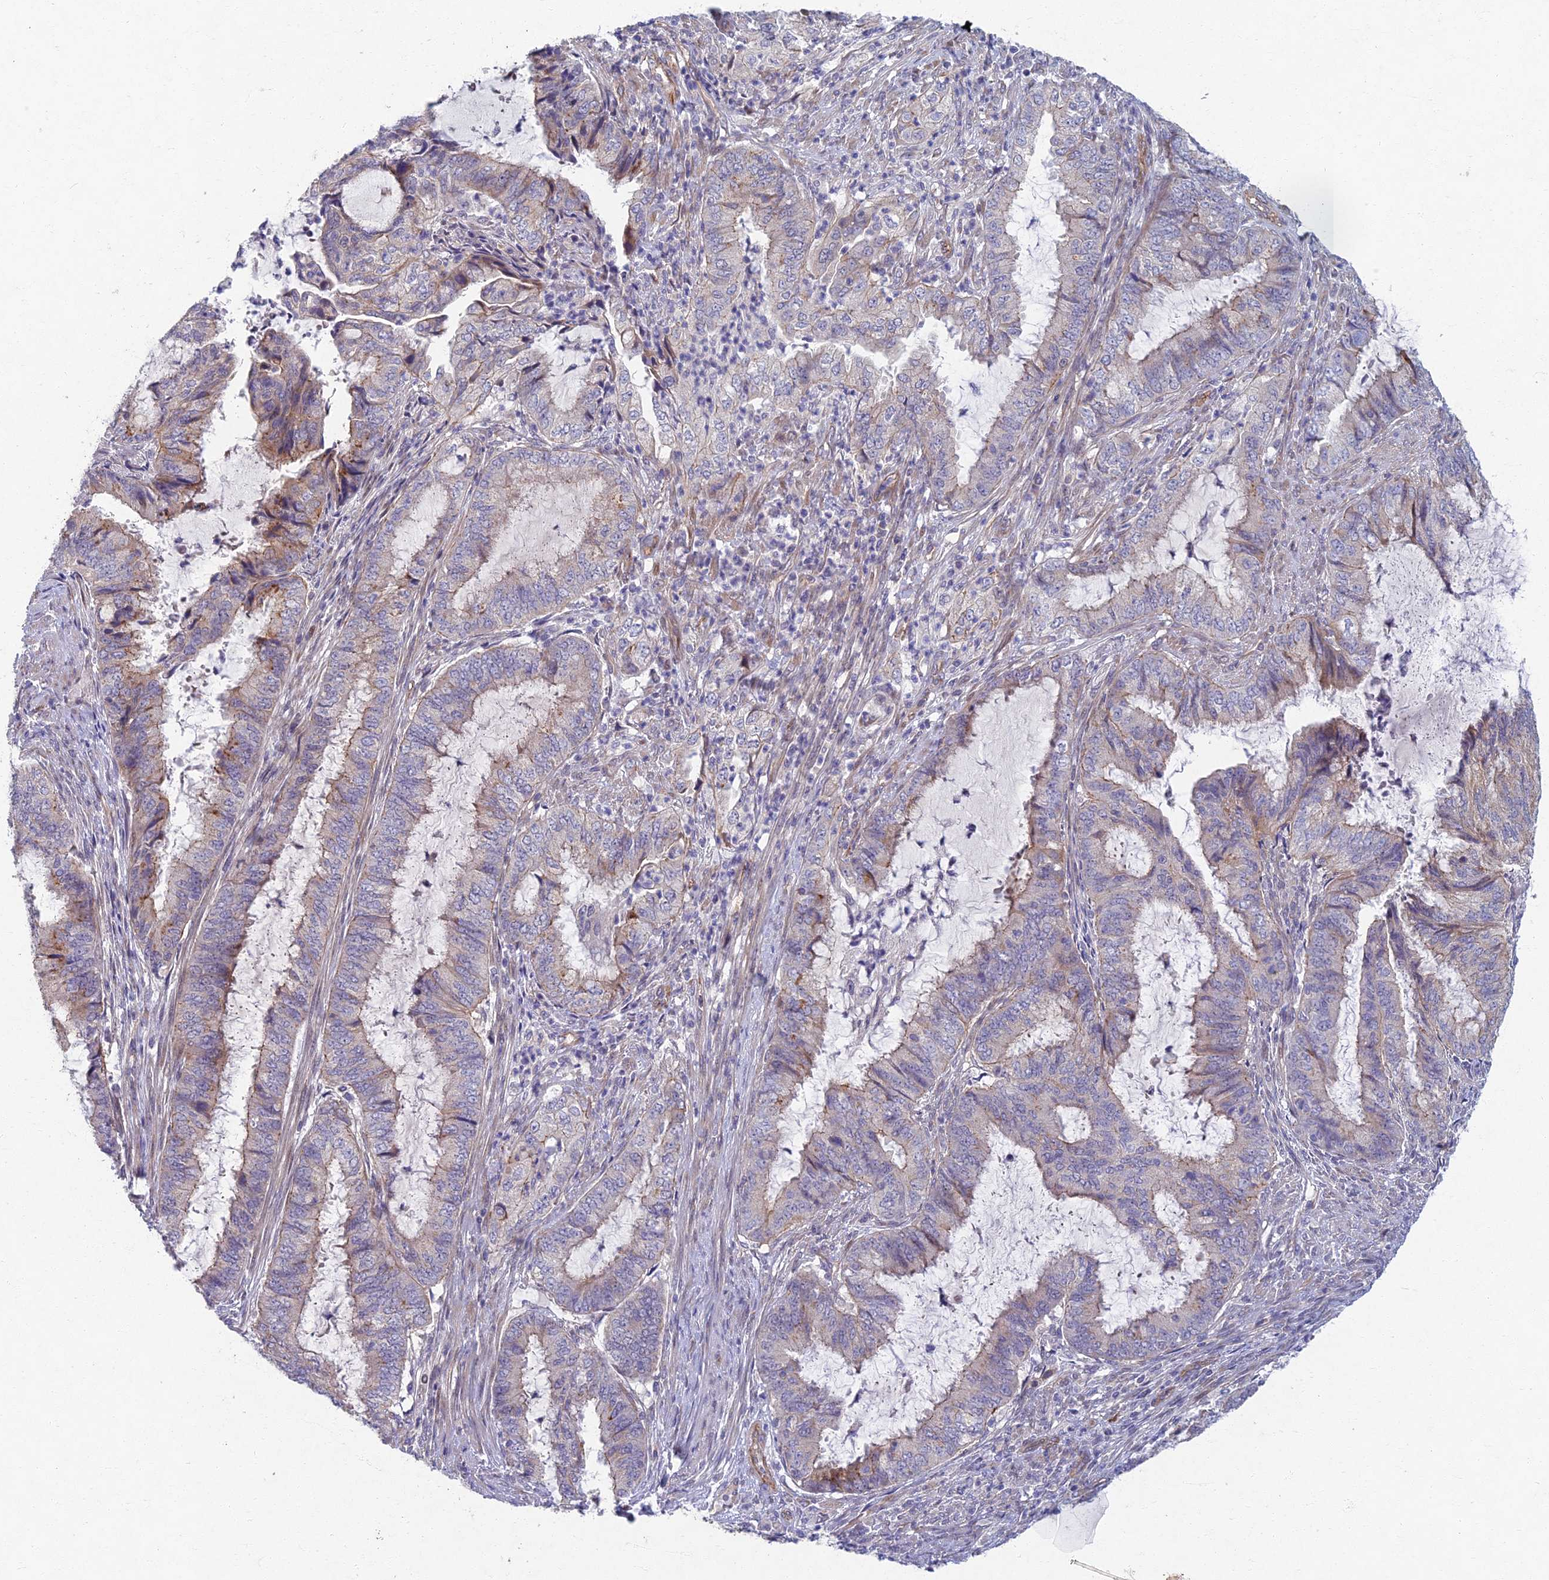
{"staining": {"intensity": "weak", "quantity": "<25%", "location": "cytoplasmic/membranous"}, "tissue": "endometrial cancer", "cell_type": "Tumor cells", "image_type": "cancer", "snomed": [{"axis": "morphology", "description": "Adenocarcinoma, NOS"}, {"axis": "topography", "description": "Endometrium"}], "caption": "Endometrial adenocarcinoma was stained to show a protein in brown. There is no significant positivity in tumor cells.", "gene": "RHBDL2", "patient": {"sex": "female", "age": 51}}